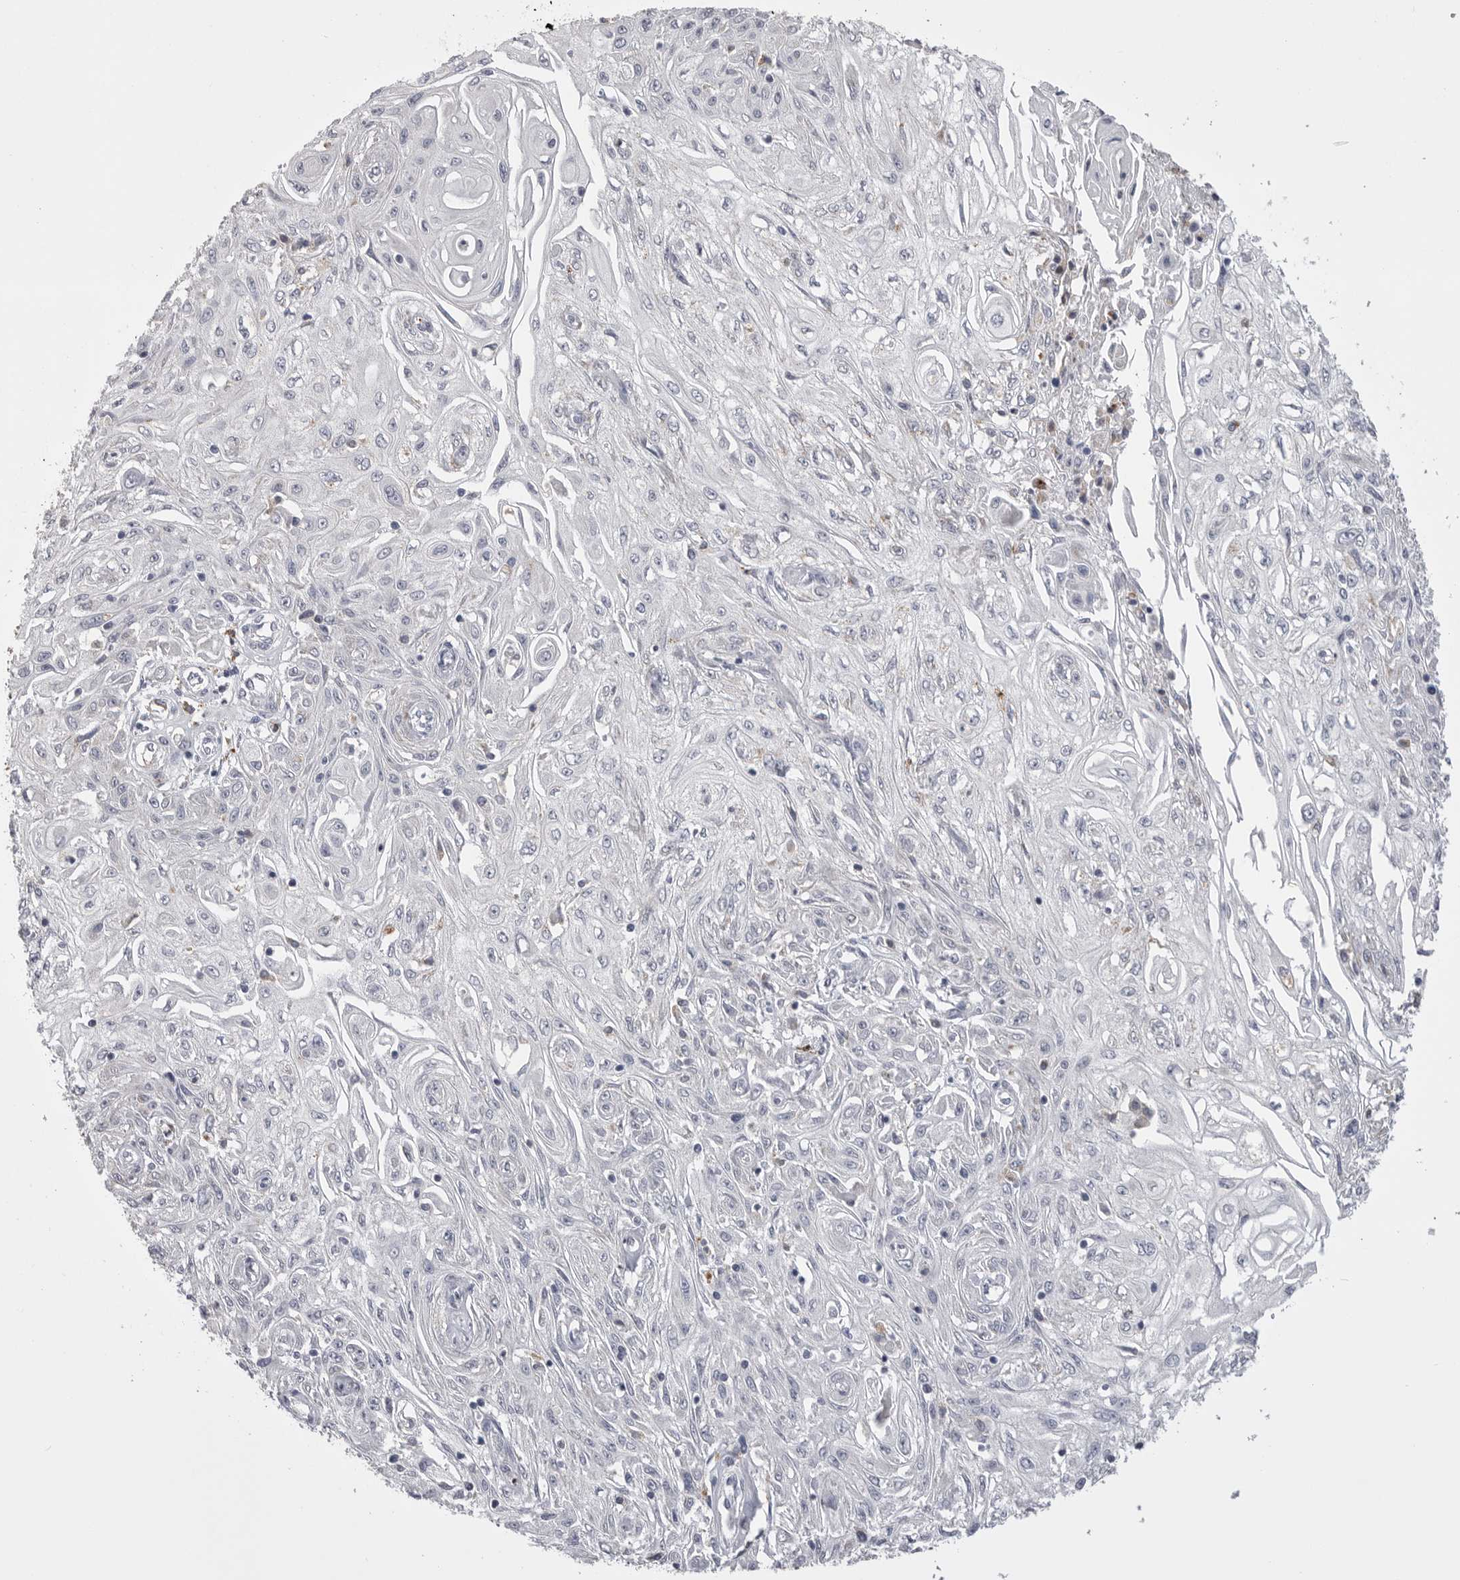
{"staining": {"intensity": "negative", "quantity": "none", "location": "none"}, "tissue": "skin cancer", "cell_type": "Tumor cells", "image_type": "cancer", "snomed": [{"axis": "morphology", "description": "Squamous cell carcinoma, NOS"}, {"axis": "morphology", "description": "Squamous cell carcinoma, metastatic, NOS"}, {"axis": "topography", "description": "Skin"}, {"axis": "topography", "description": "Lymph node"}], "caption": "An immunohistochemistry (IHC) photomicrograph of skin metastatic squamous cell carcinoma is shown. There is no staining in tumor cells of skin metastatic squamous cell carcinoma. (Brightfield microscopy of DAB IHC at high magnification).", "gene": "PSPN", "patient": {"sex": "male", "age": 75}}